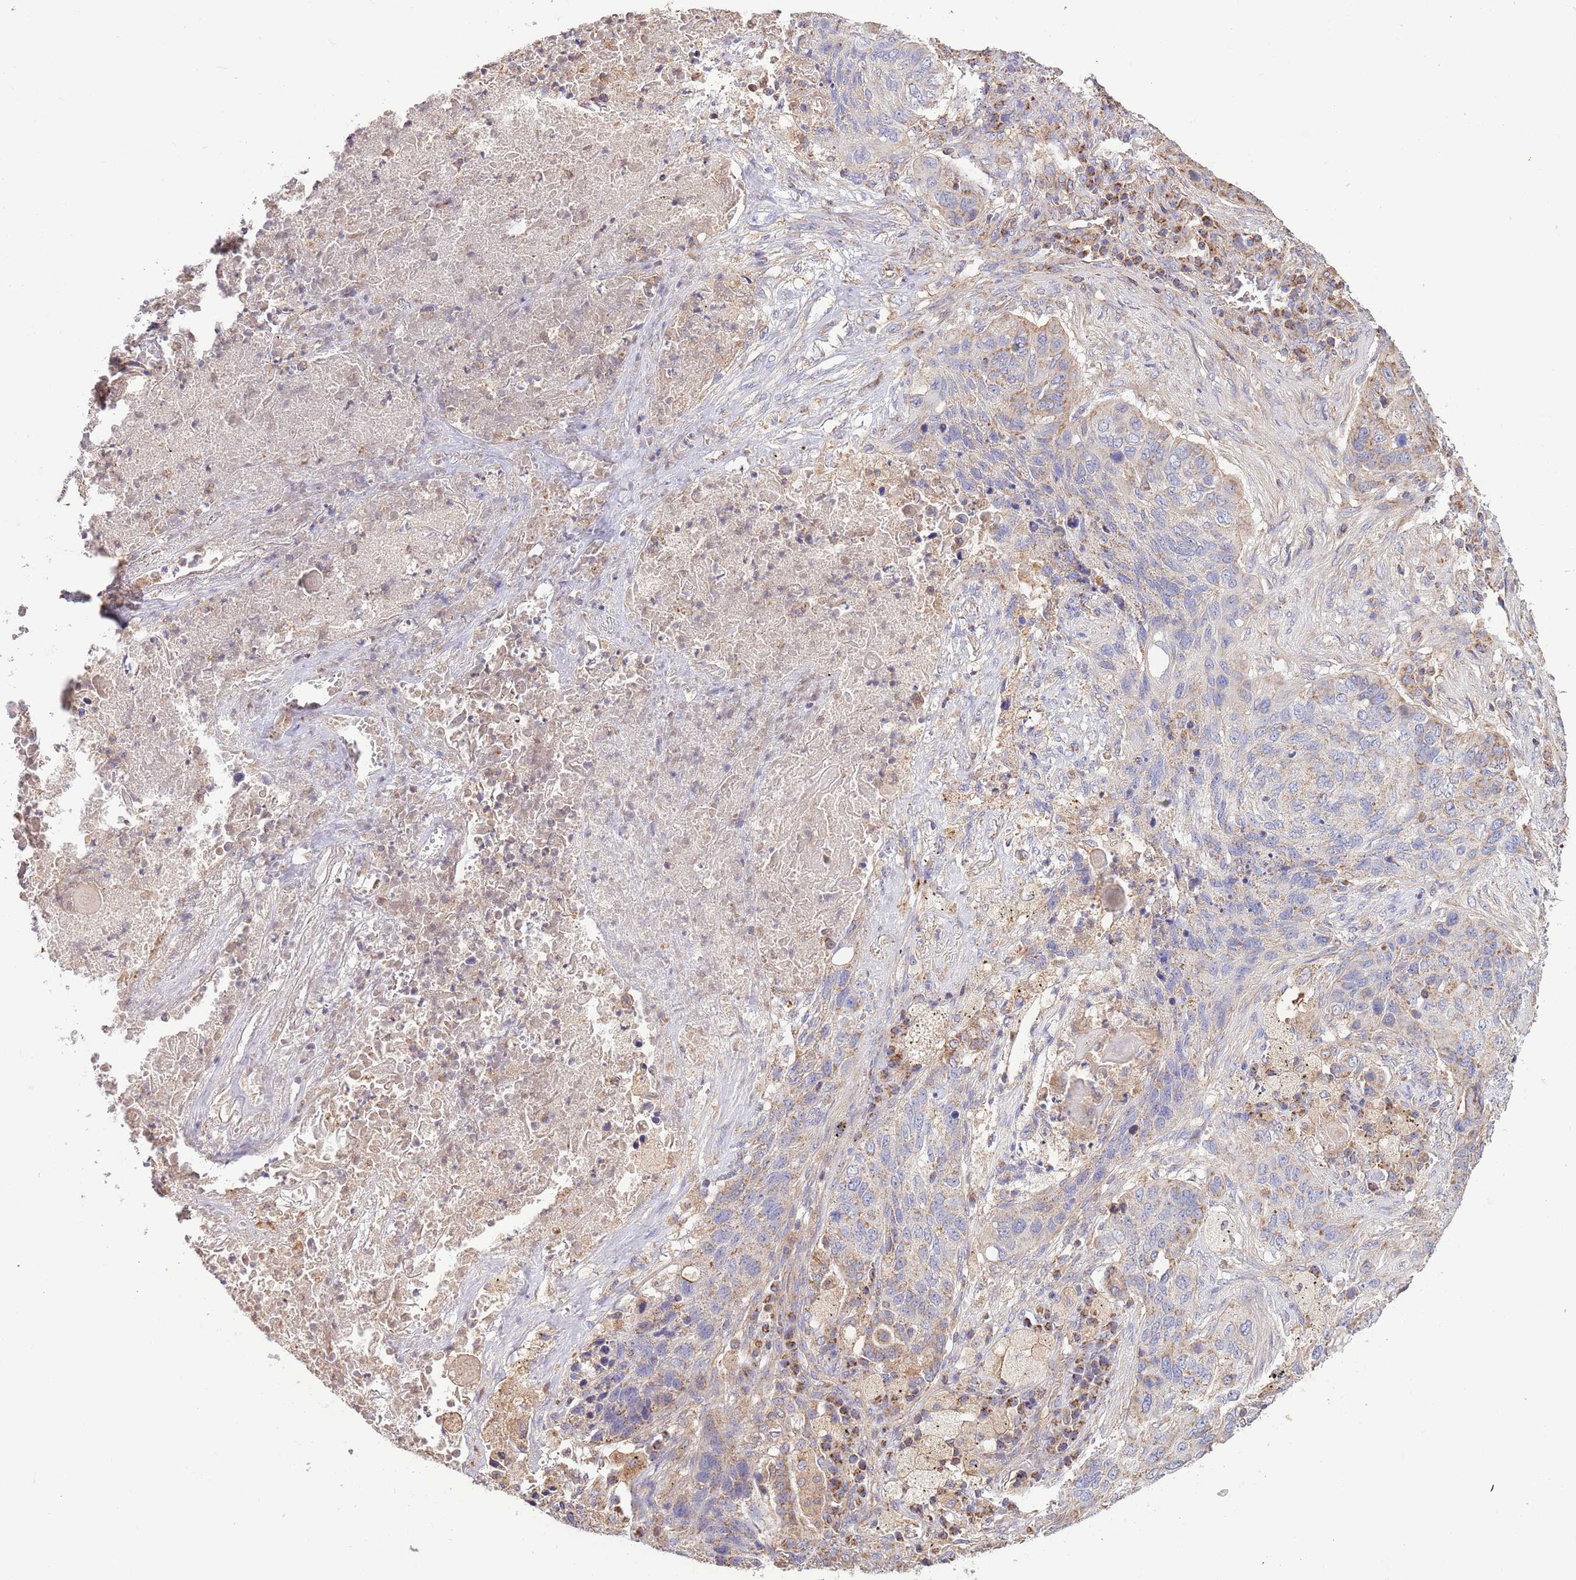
{"staining": {"intensity": "moderate", "quantity": "25%-75%", "location": "cytoplasmic/membranous"}, "tissue": "lung cancer", "cell_type": "Tumor cells", "image_type": "cancer", "snomed": [{"axis": "morphology", "description": "Squamous cell carcinoma, NOS"}, {"axis": "topography", "description": "Lung"}], "caption": "IHC photomicrograph of lung cancer (squamous cell carcinoma) stained for a protein (brown), which shows medium levels of moderate cytoplasmic/membranous staining in approximately 25%-75% of tumor cells.", "gene": "DNAJA3", "patient": {"sex": "female", "age": 63}}